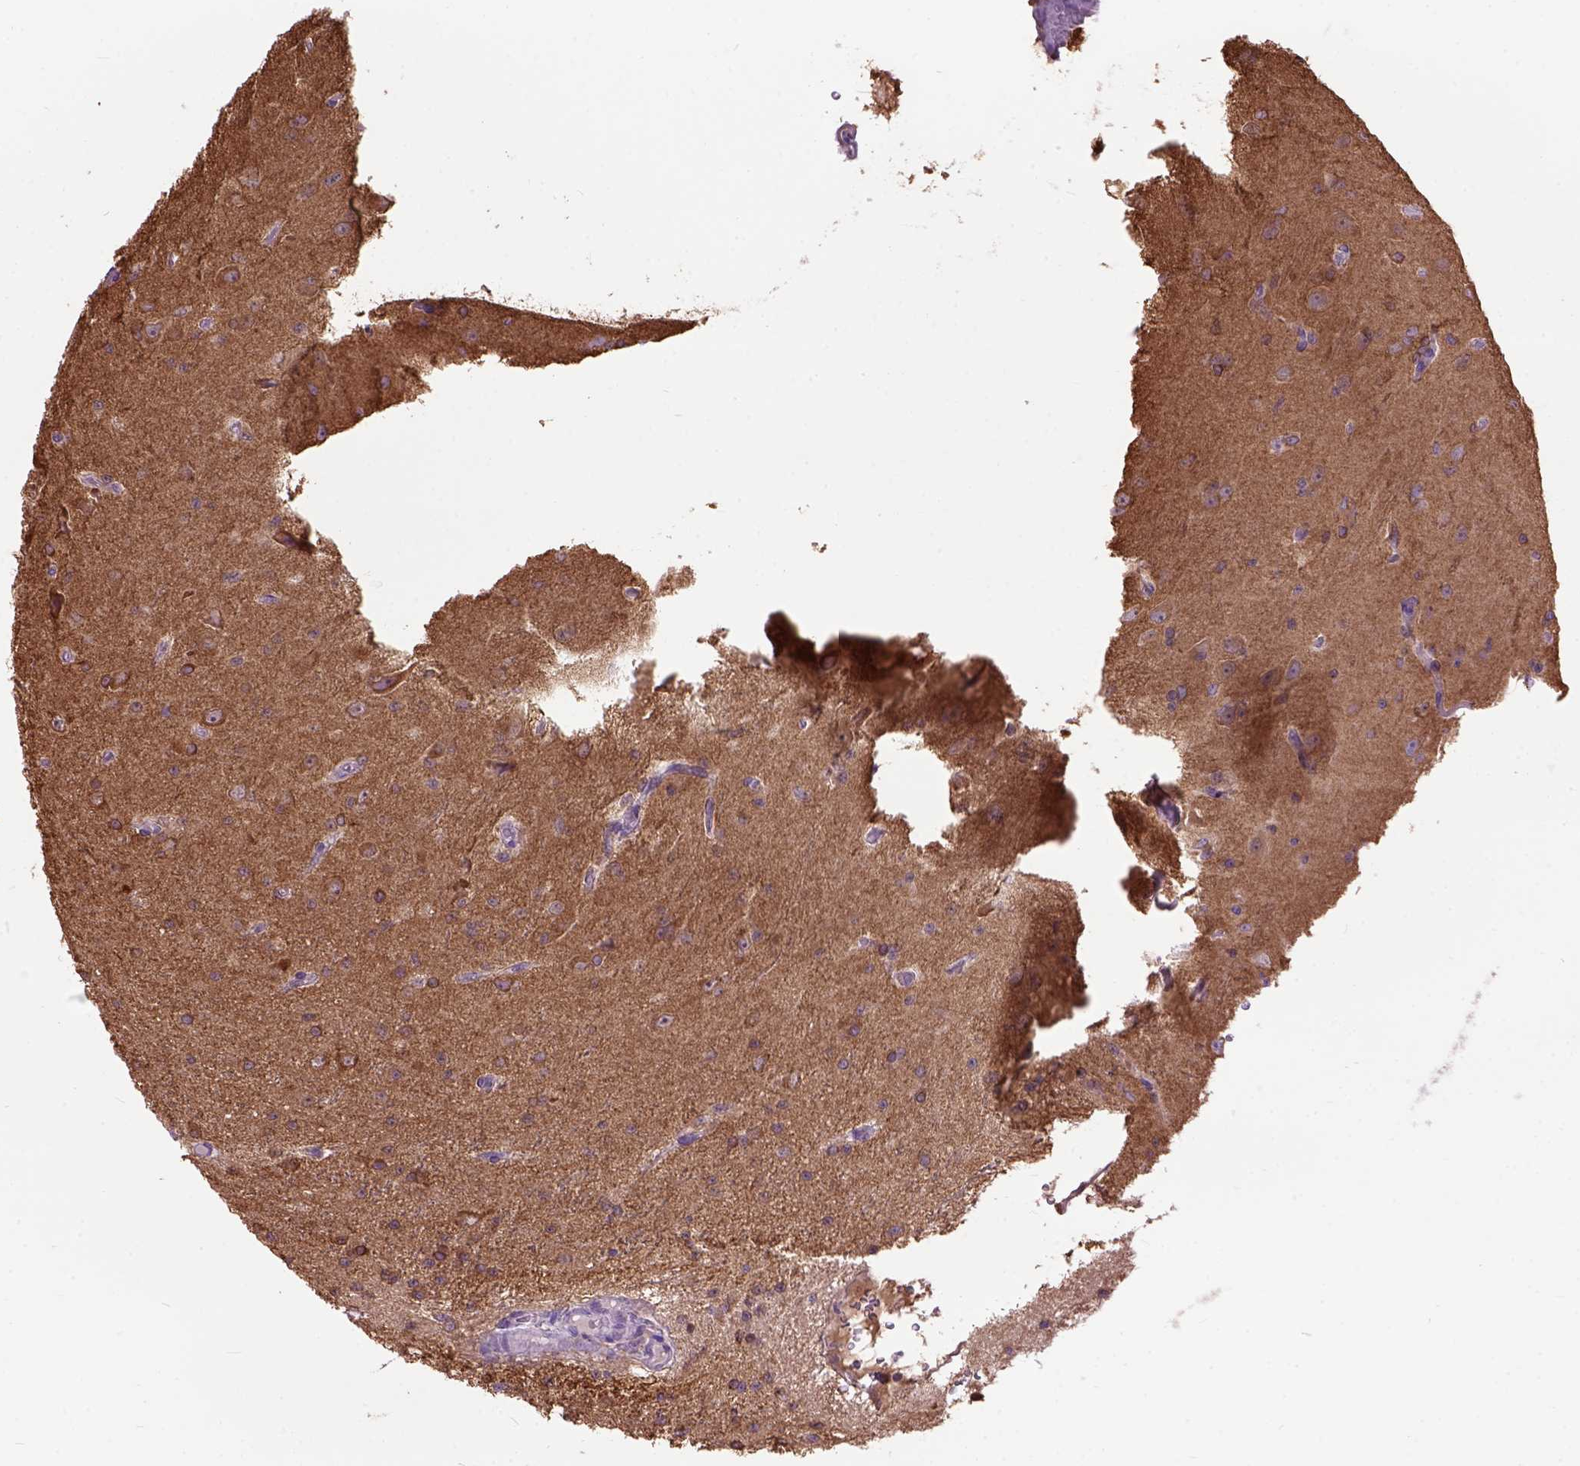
{"staining": {"intensity": "moderate", "quantity": "25%-75%", "location": "cytoplasmic/membranous"}, "tissue": "glioma", "cell_type": "Tumor cells", "image_type": "cancer", "snomed": [{"axis": "morphology", "description": "Glioma, malignant, Low grade"}, {"axis": "topography", "description": "Brain"}], "caption": "This histopathology image reveals malignant low-grade glioma stained with immunohistochemistry (IHC) to label a protein in brown. The cytoplasmic/membranous of tumor cells show moderate positivity for the protein. Nuclei are counter-stained blue.", "gene": "MAPT", "patient": {"sex": "male", "age": 27}}